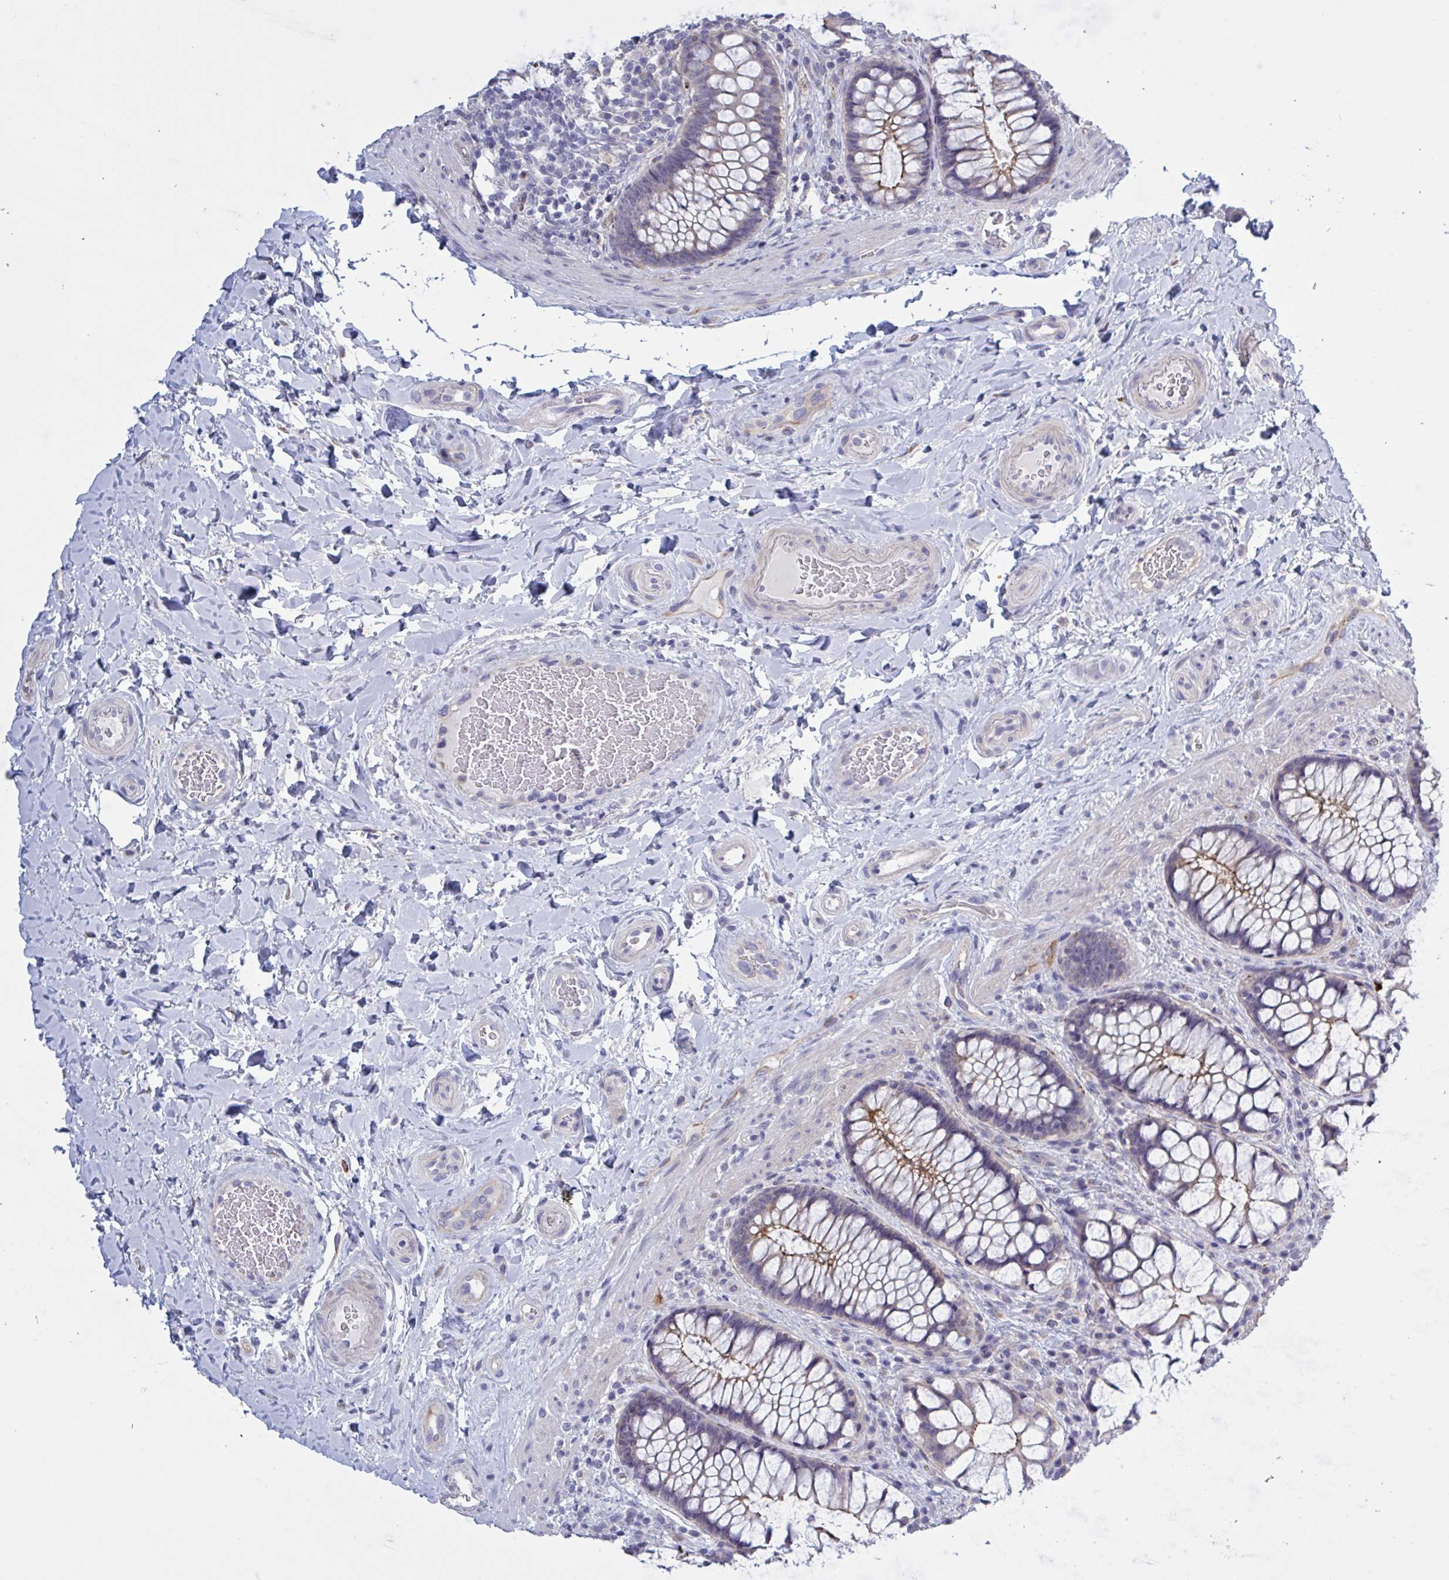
{"staining": {"intensity": "strong", "quantity": "25%-75%", "location": "cytoplasmic/membranous"}, "tissue": "rectum", "cell_type": "Glandular cells", "image_type": "normal", "snomed": [{"axis": "morphology", "description": "Normal tissue, NOS"}, {"axis": "topography", "description": "Rectum"}], "caption": "Glandular cells reveal high levels of strong cytoplasmic/membranous positivity in approximately 25%-75% of cells in benign human rectum.", "gene": "ST14", "patient": {"sex": "female", "age": 58}}